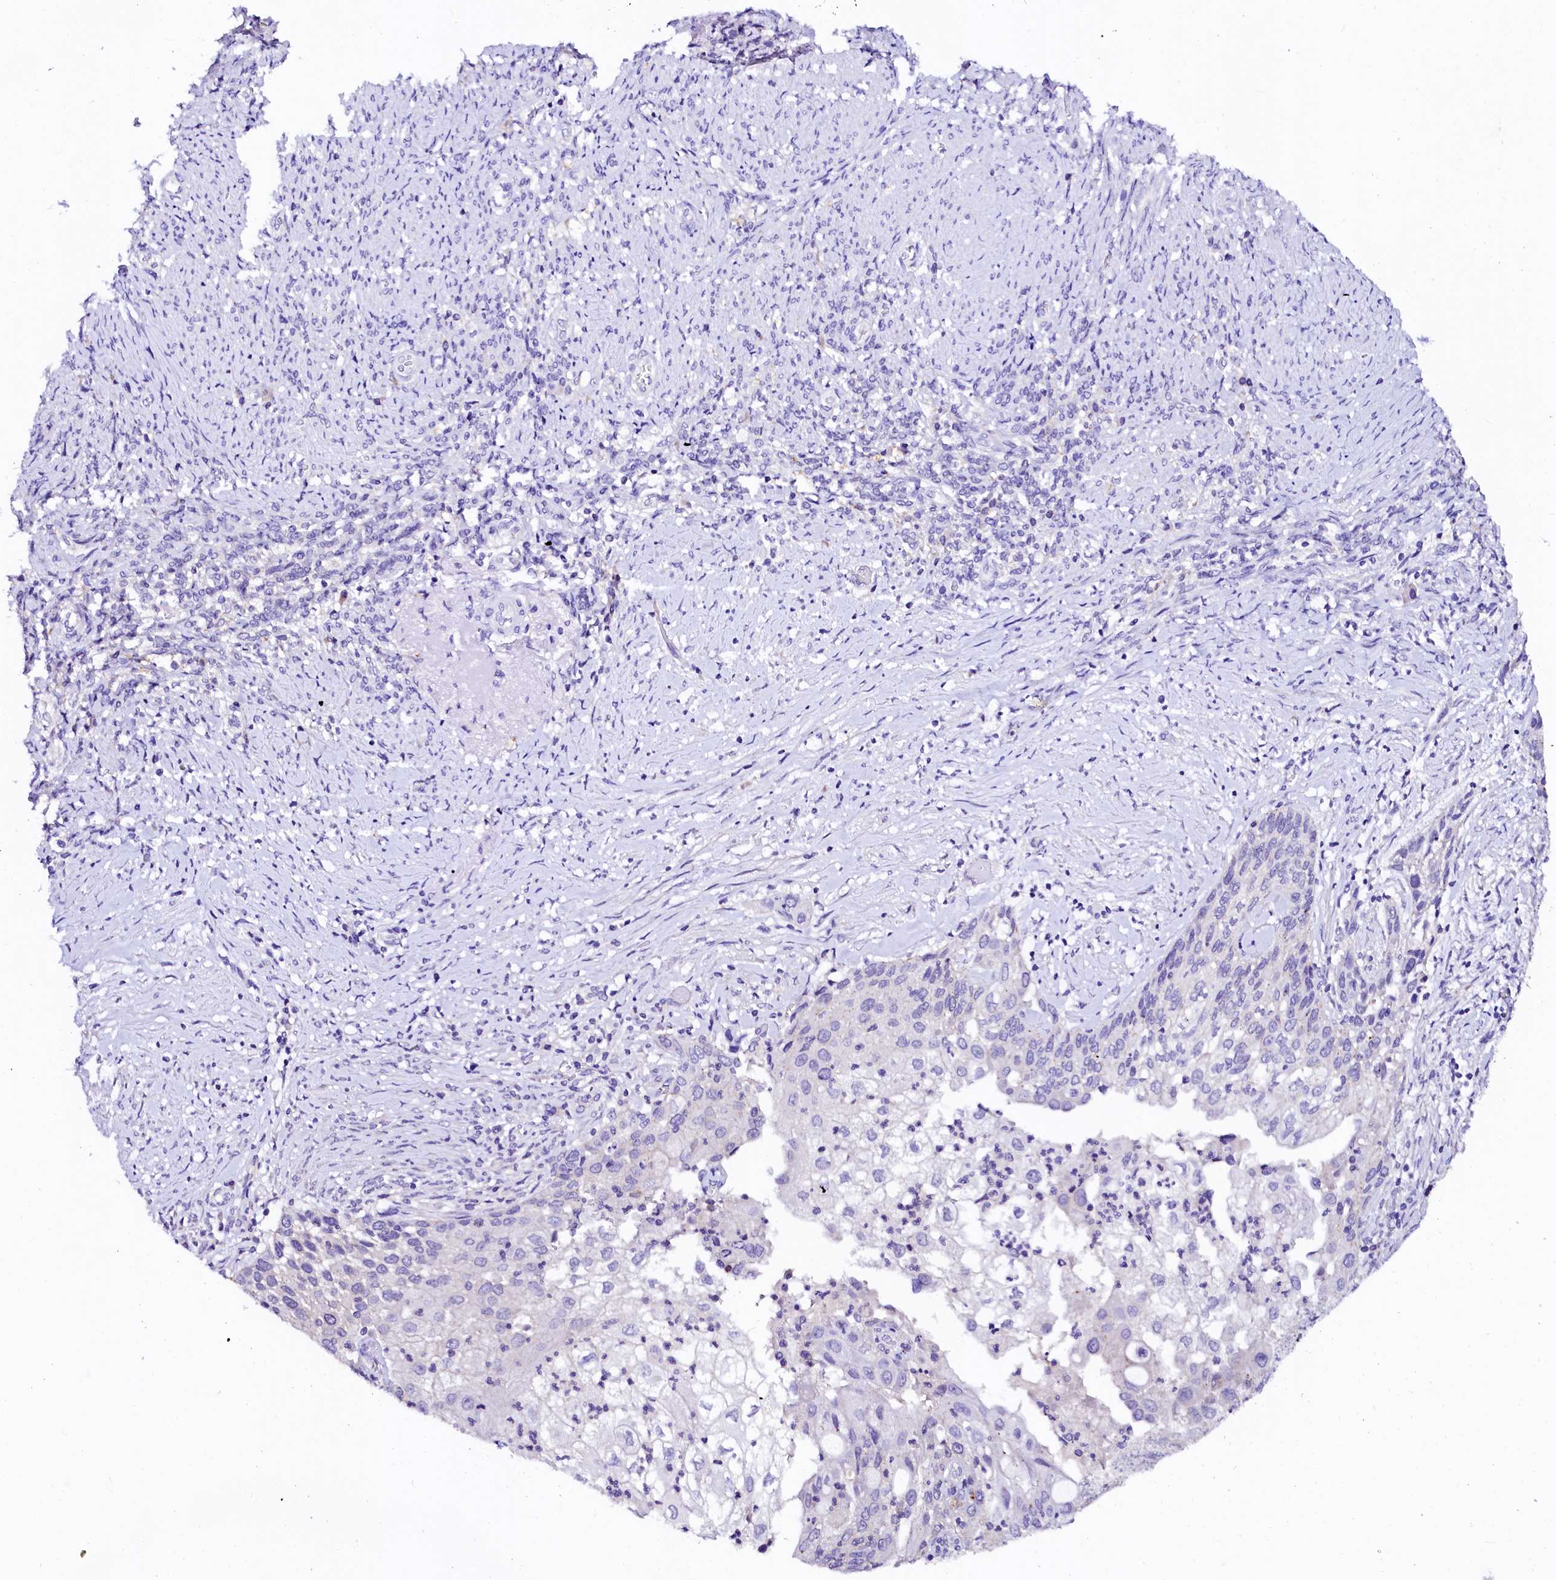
{"staining": {"intensity": "negative", "quantity": "none", "location": "none"}, "tissue": "cervical cancer", "cell_type": "Tumor cells", "image_type": "cancer", "snomed": [{"axis": "morphology", "description": "Squamous cell carcinoma, NOS"}, {"axis": "topography", "description": "Cervix"}], "caption": "Immunohistochemistry histopathology image of squamous cell carcinoma (cervical) stained for a protein (brown), which exhibits no staining in tumor cells.", "gene": "NALF1", "patient": {"sex": "female", "age": 67}}